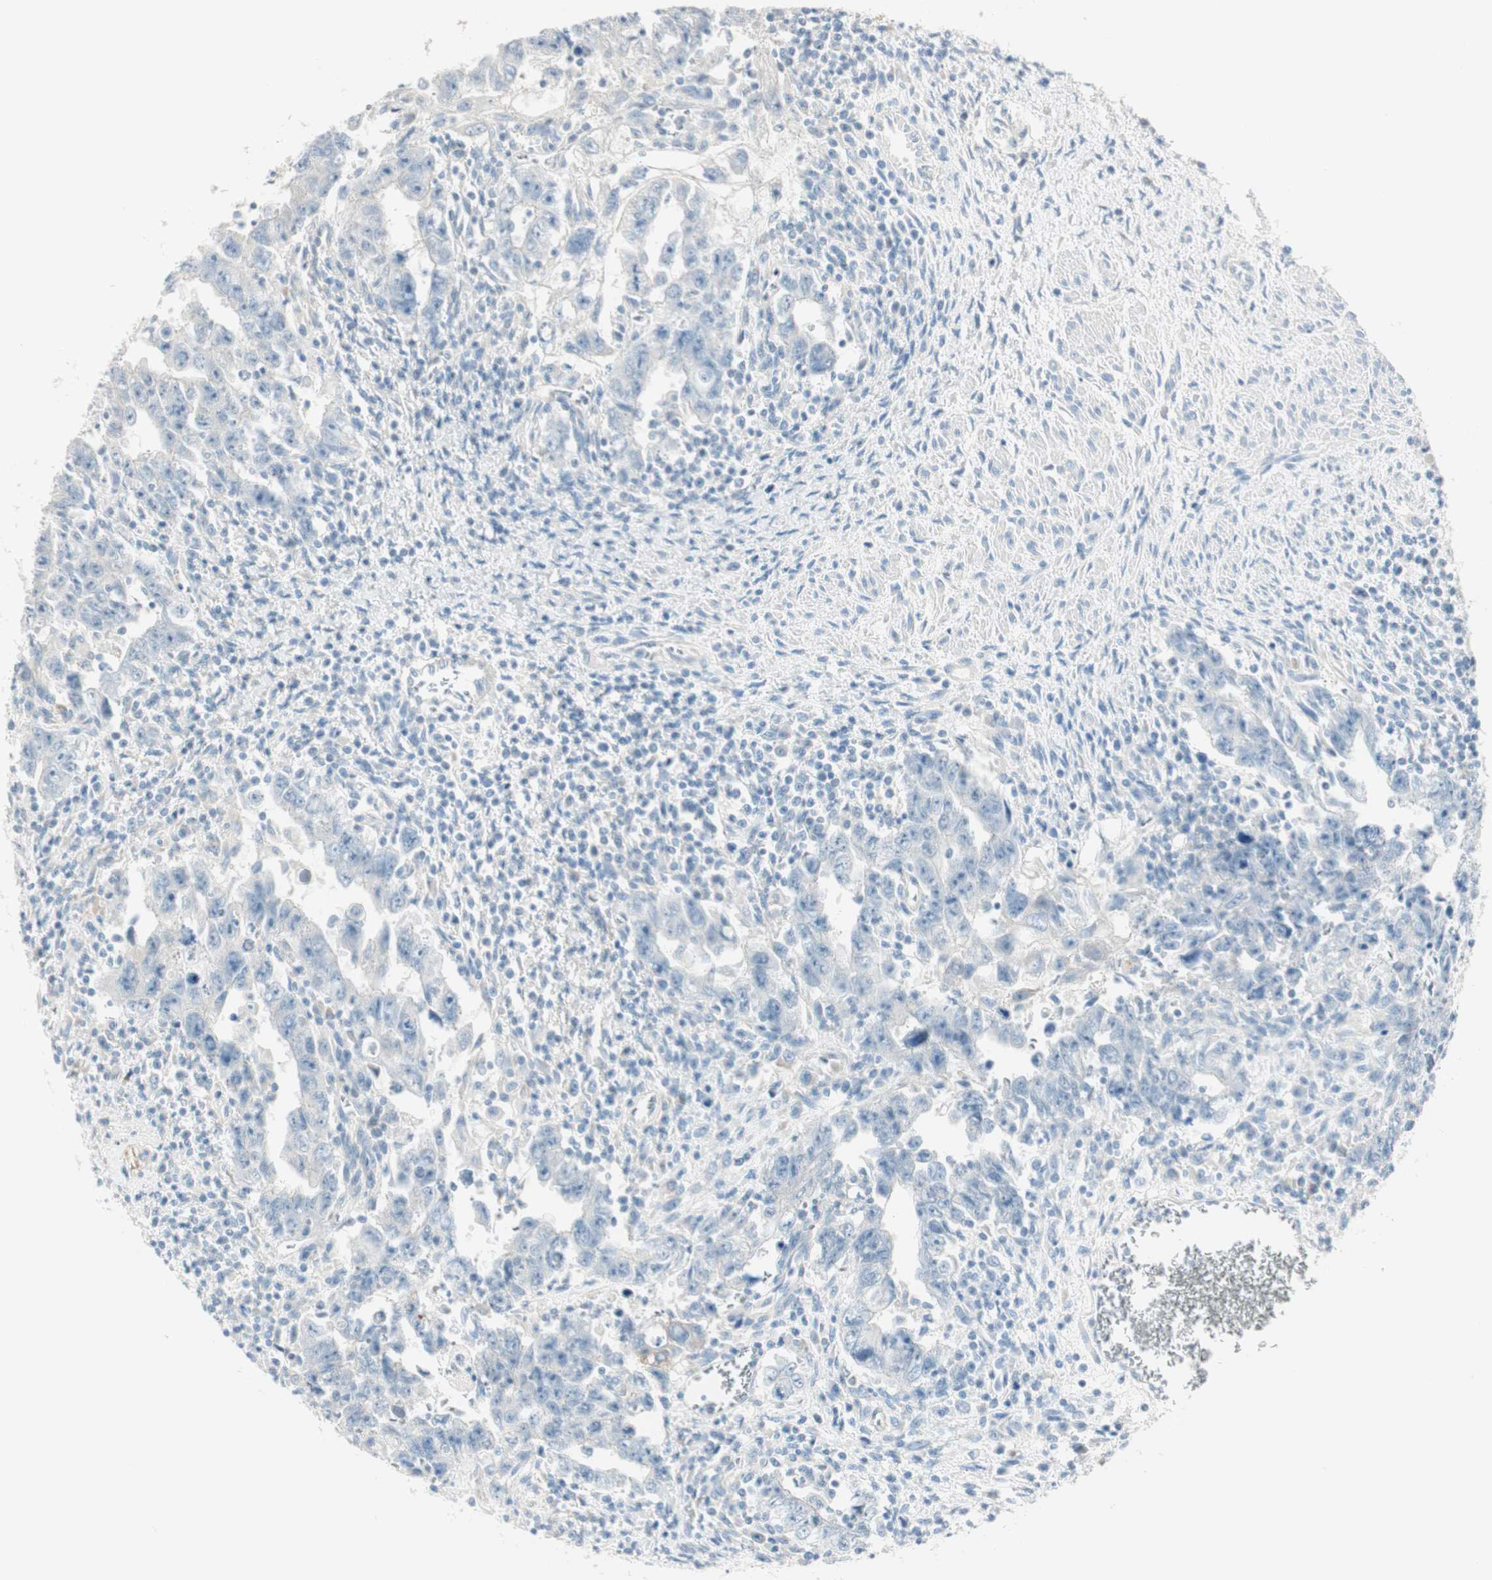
{"staining": {"intensity": "negative", "quantity": "none", "location": "none"}, "tissue": "testis cancer", "cell_type": "Tumor cells", "image_type": "cancer", "snomed": [{"axis": "morphology", "description": "Carcinoma, Embryonal, NOS"}, {"axis": "topography", "description": "Testis"}], "caption": "The photomicrograph shows no significant expression in tumor cells of testis embryonal carcinoma. (Immunohistochemistry, brightfield microscopy, high magnification).", "gene": "CDK3", "patient": {"sex": "male", "age": 28}}